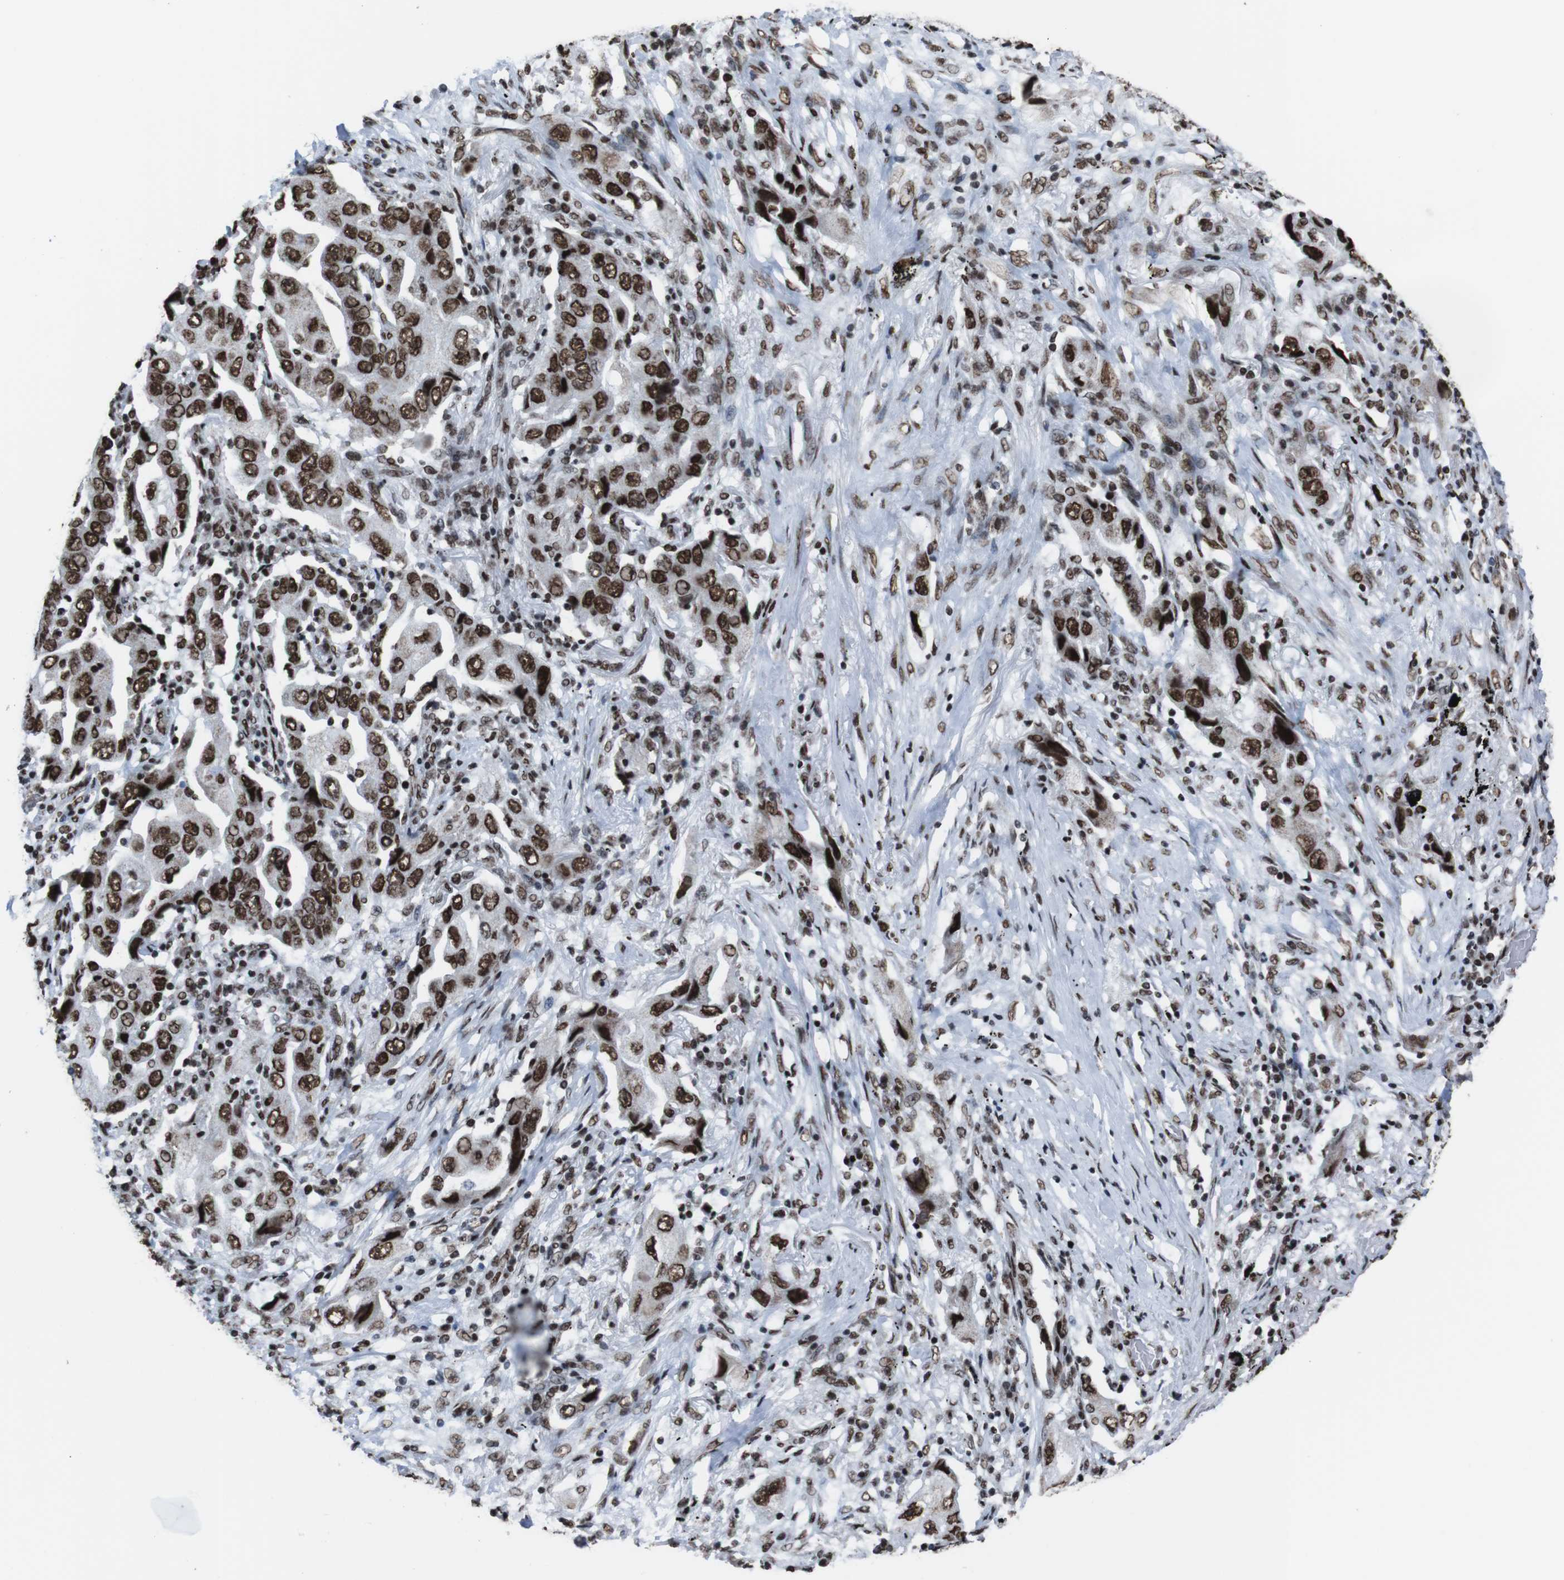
{"staining": {"intensity": "strong", "quantity": ">75%", "location": "nuclear"}, "tissue": "lung cancer", "cell_type": "Tumor cells", "image_type": "cancer", "snomed": [{"axis": "morphology", "description": "Adenocarcinoma, NOS"}, {"axis": "topography", "description": "Lung"}], "caption": "An immunohistochemistry photomicrograph of tumor tissue is shown. Protein staining in brown shows strong nuclear positivity in adenocarcinoma (lung) within tumor cells.", "gene": "ROMO1", "patient": {"sex": "female", "age": 65}}